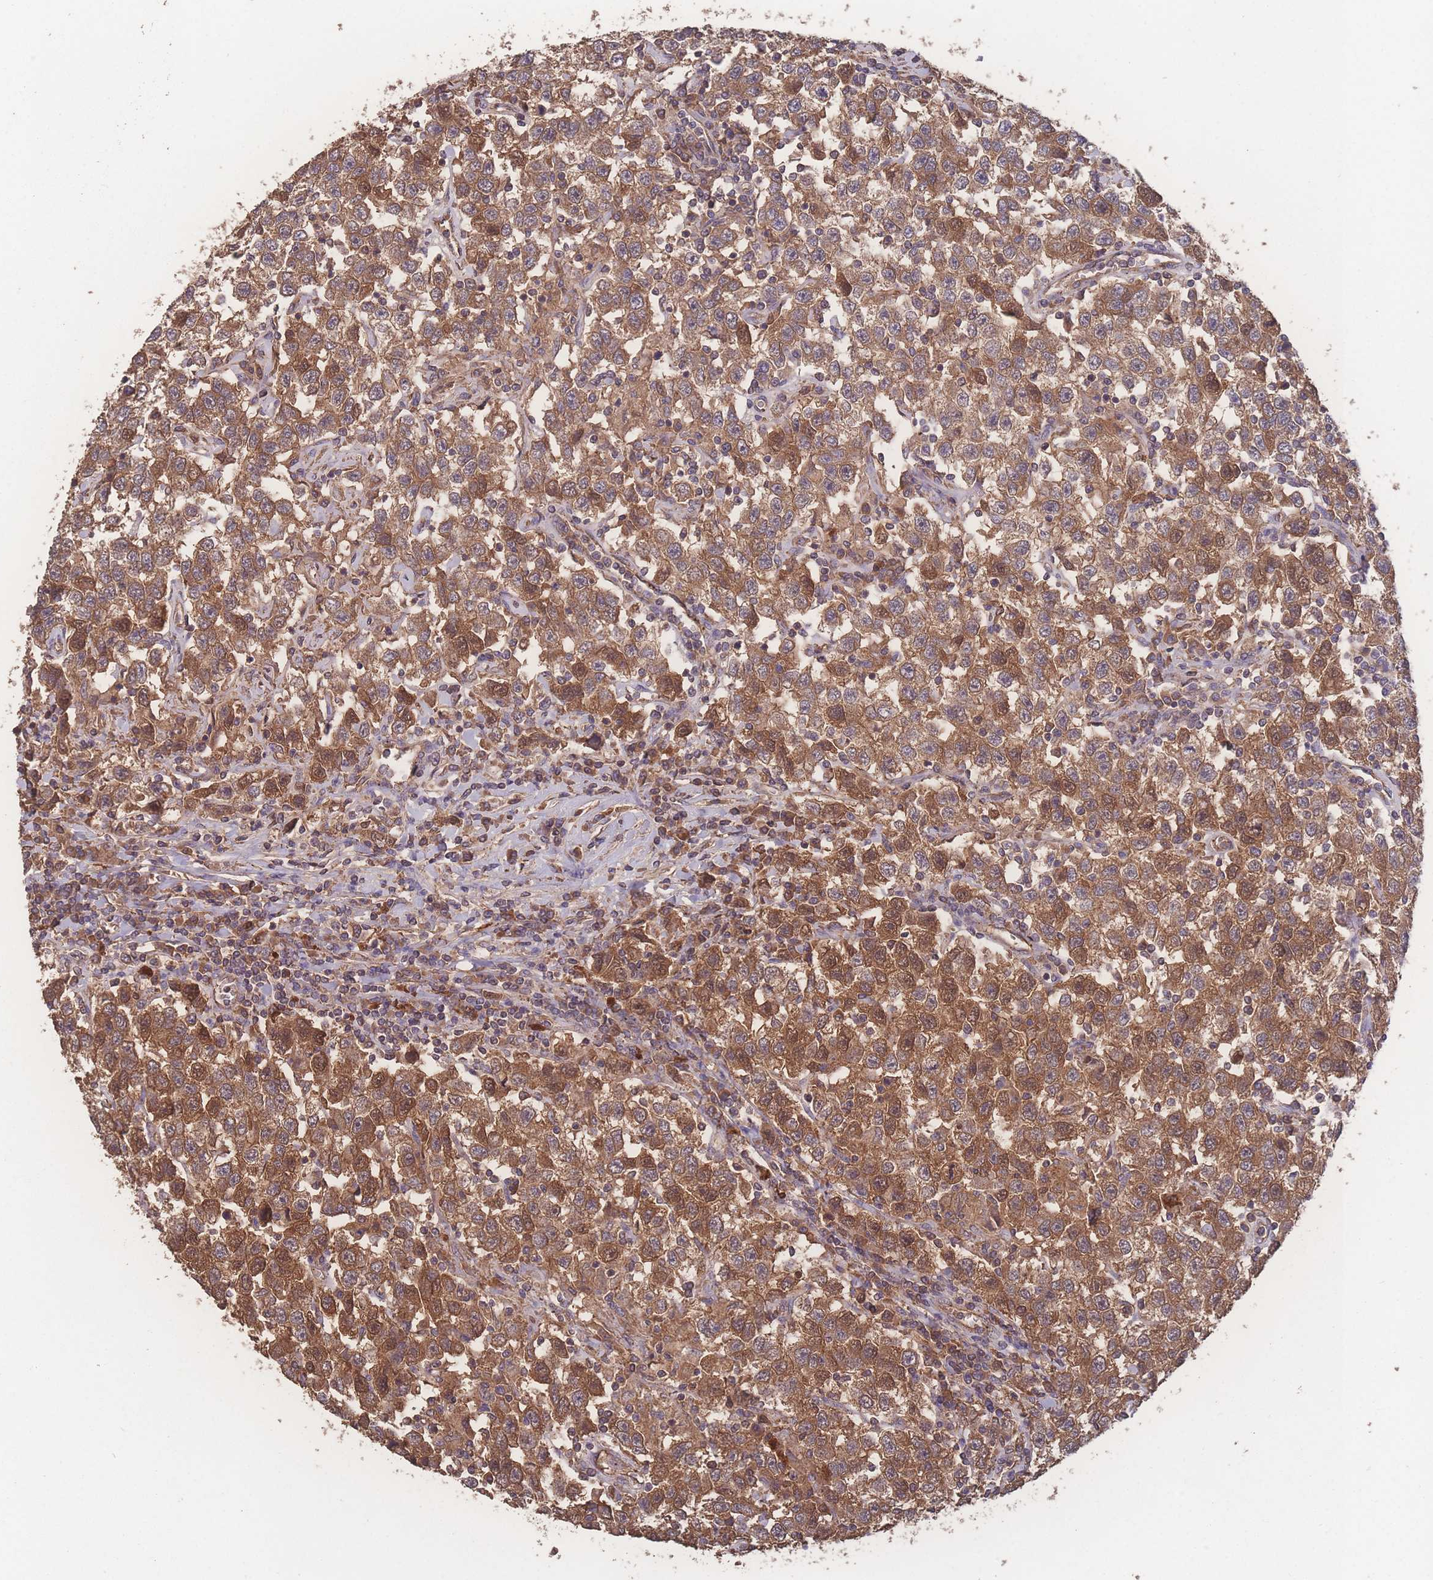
{"staining": {"intensity": "moderate", "quantity": ">75%", "location": "cytoplasmic/membranous"}, "tissue": "testis cancer", "cell_type": "Tumor cells", "image_type": "cancer", "snomed": [{"axis": "morphology", "description": "Seminoma, NOS"}, {"axis": "topography", "description": "Testis"}], "caption": "Testis seminoma stained with a brown dye demonstrates moderate cytoplasmic/membranous positive staining in about >75% of tumor cells.", "gene": "ATXN10", "patient": {"sex": "male", "age": 41}}